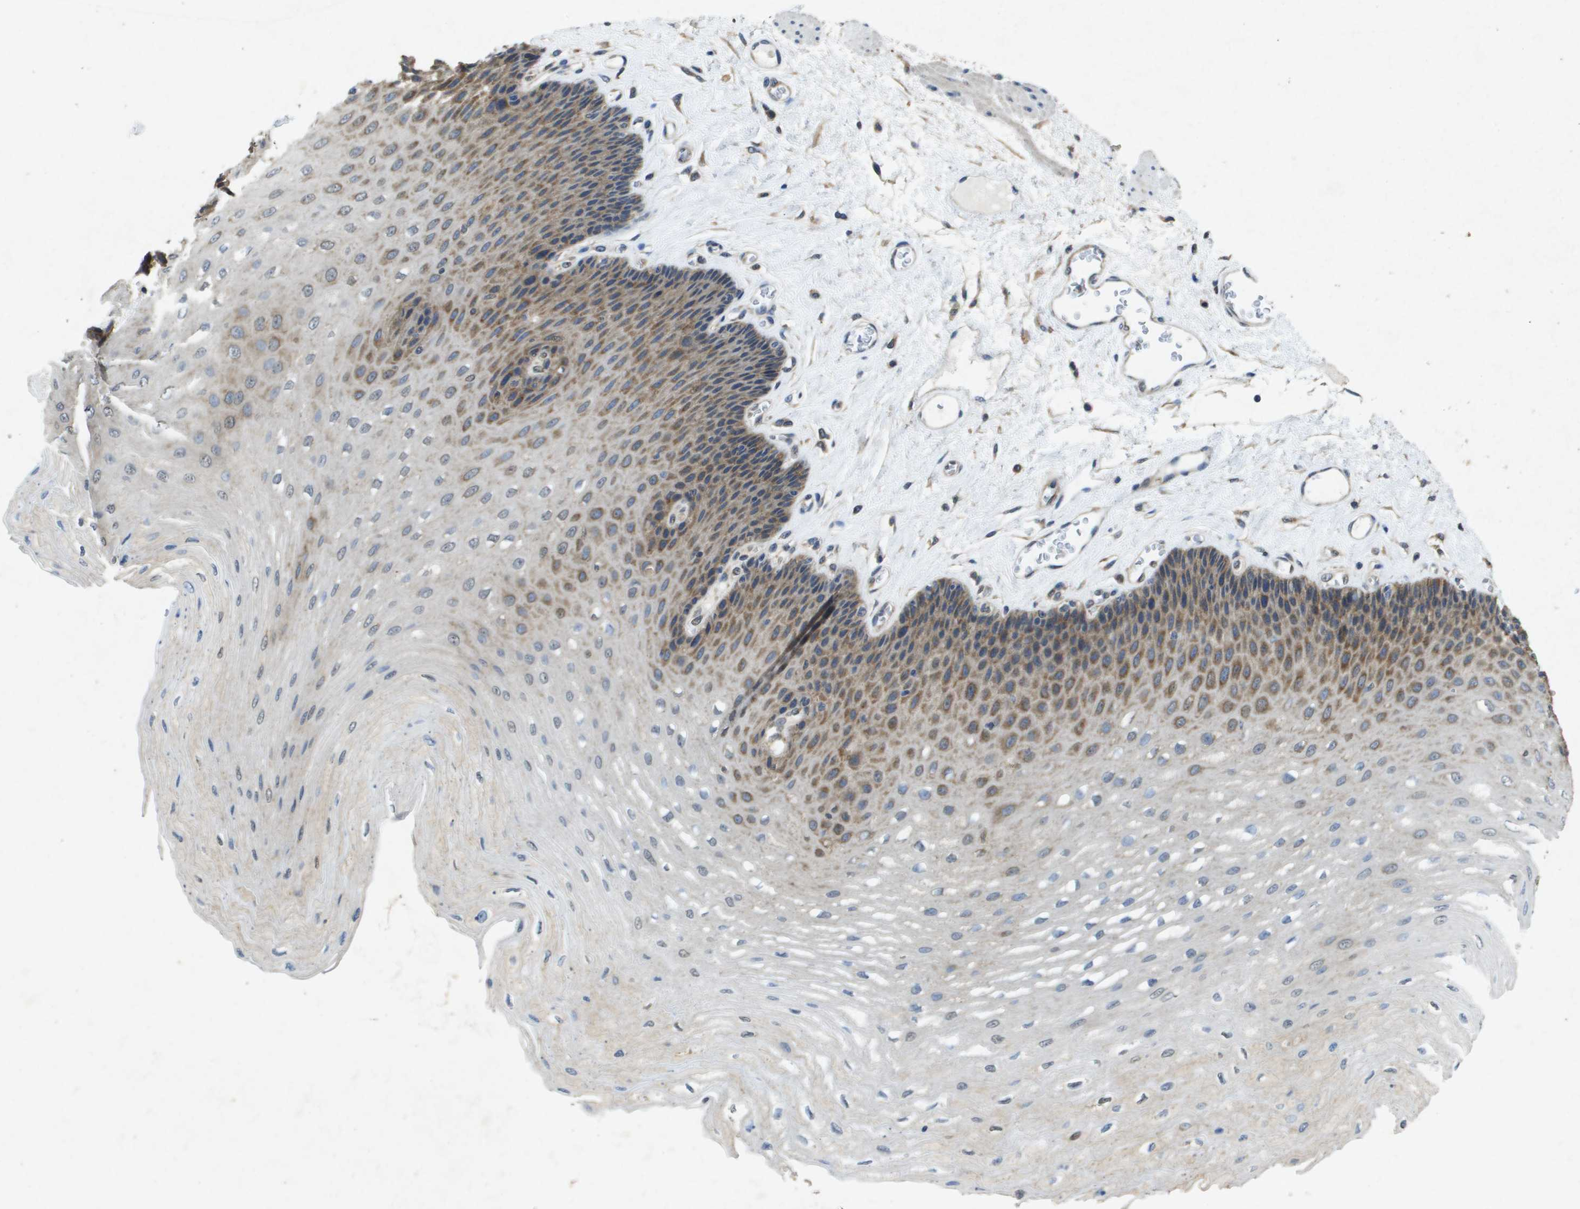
{"staining": {"intensity": "moderate", "quantity": "25%-75%", "location": "cytoplasmic/membranous"}, "tissue": "esophagus", "cell_type": "Squamous epithelial cells", "image_type": "normal", "snomed": [{"axis": "morphology", "description": "Normal tissue, NOS"}, {"axis": "topography", "description": "Esophagus"}], "caption": "Squamous epithelial cells display moderate cytoplasmic/membranous positivity in approximately 25%-75% of cells in benign esophagus.", "gene": "PTPRT", "patient": {"sex": "female", "age": 72}}